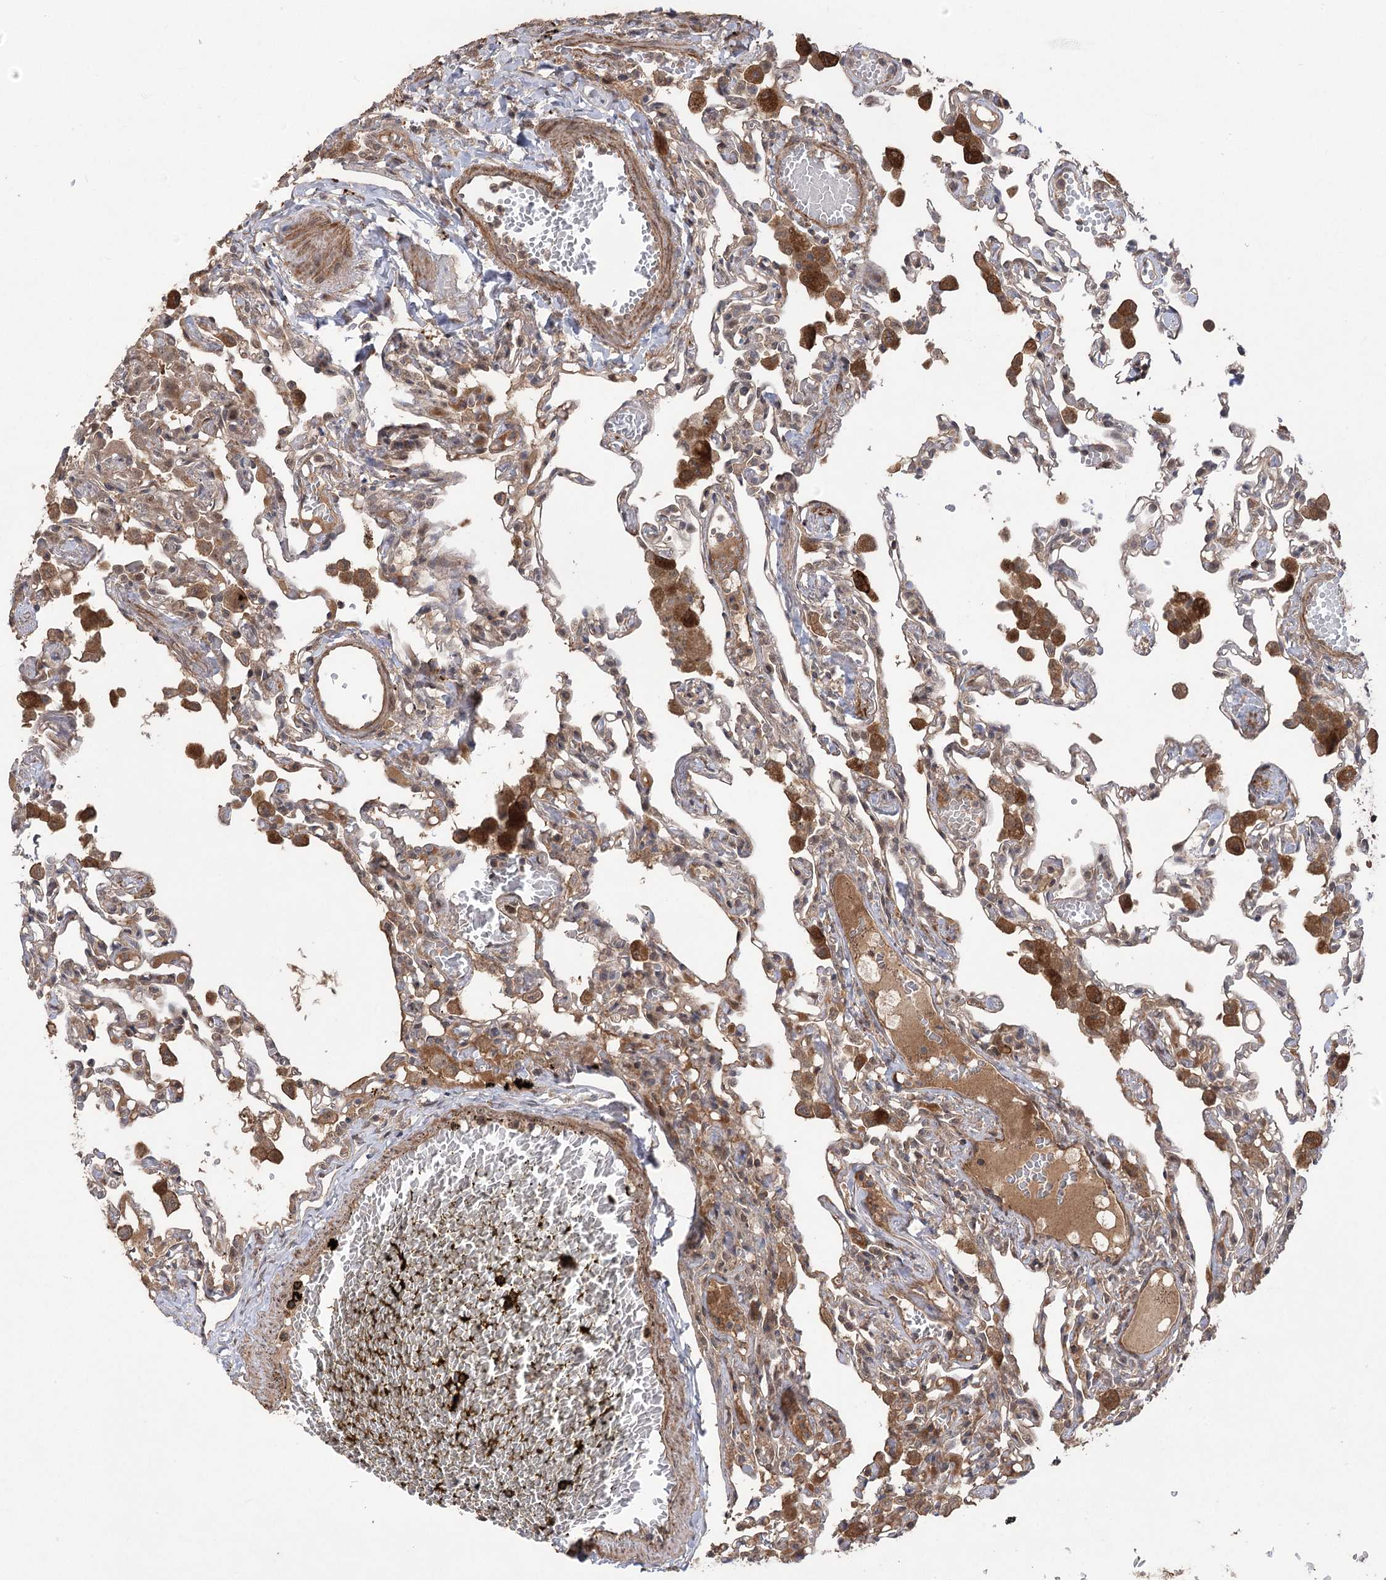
{"staining": {"intensity": "moderate", "quantity": ">75%", "location": "cytoplasmic/membranous"}, "tissue": "lung", "cell_type": "Alveolar cells", "image_type": "normal", "snomed": [{"axis": "morphology", "description": "Normal tissue, NOS"}, {"axis": "topography", "description": "Bronchus"}, {"axis": "topography", "description": "Lung"}], "caption": "An image of human lung stained for a protein exhibits moderate cytoplasmic/membranous brown staining in alveolar cells. (DAB IHC with brightfield microscopy, high magnification).", "gene": "TENM2", "patient": {"sex": "female", "age": 49}}